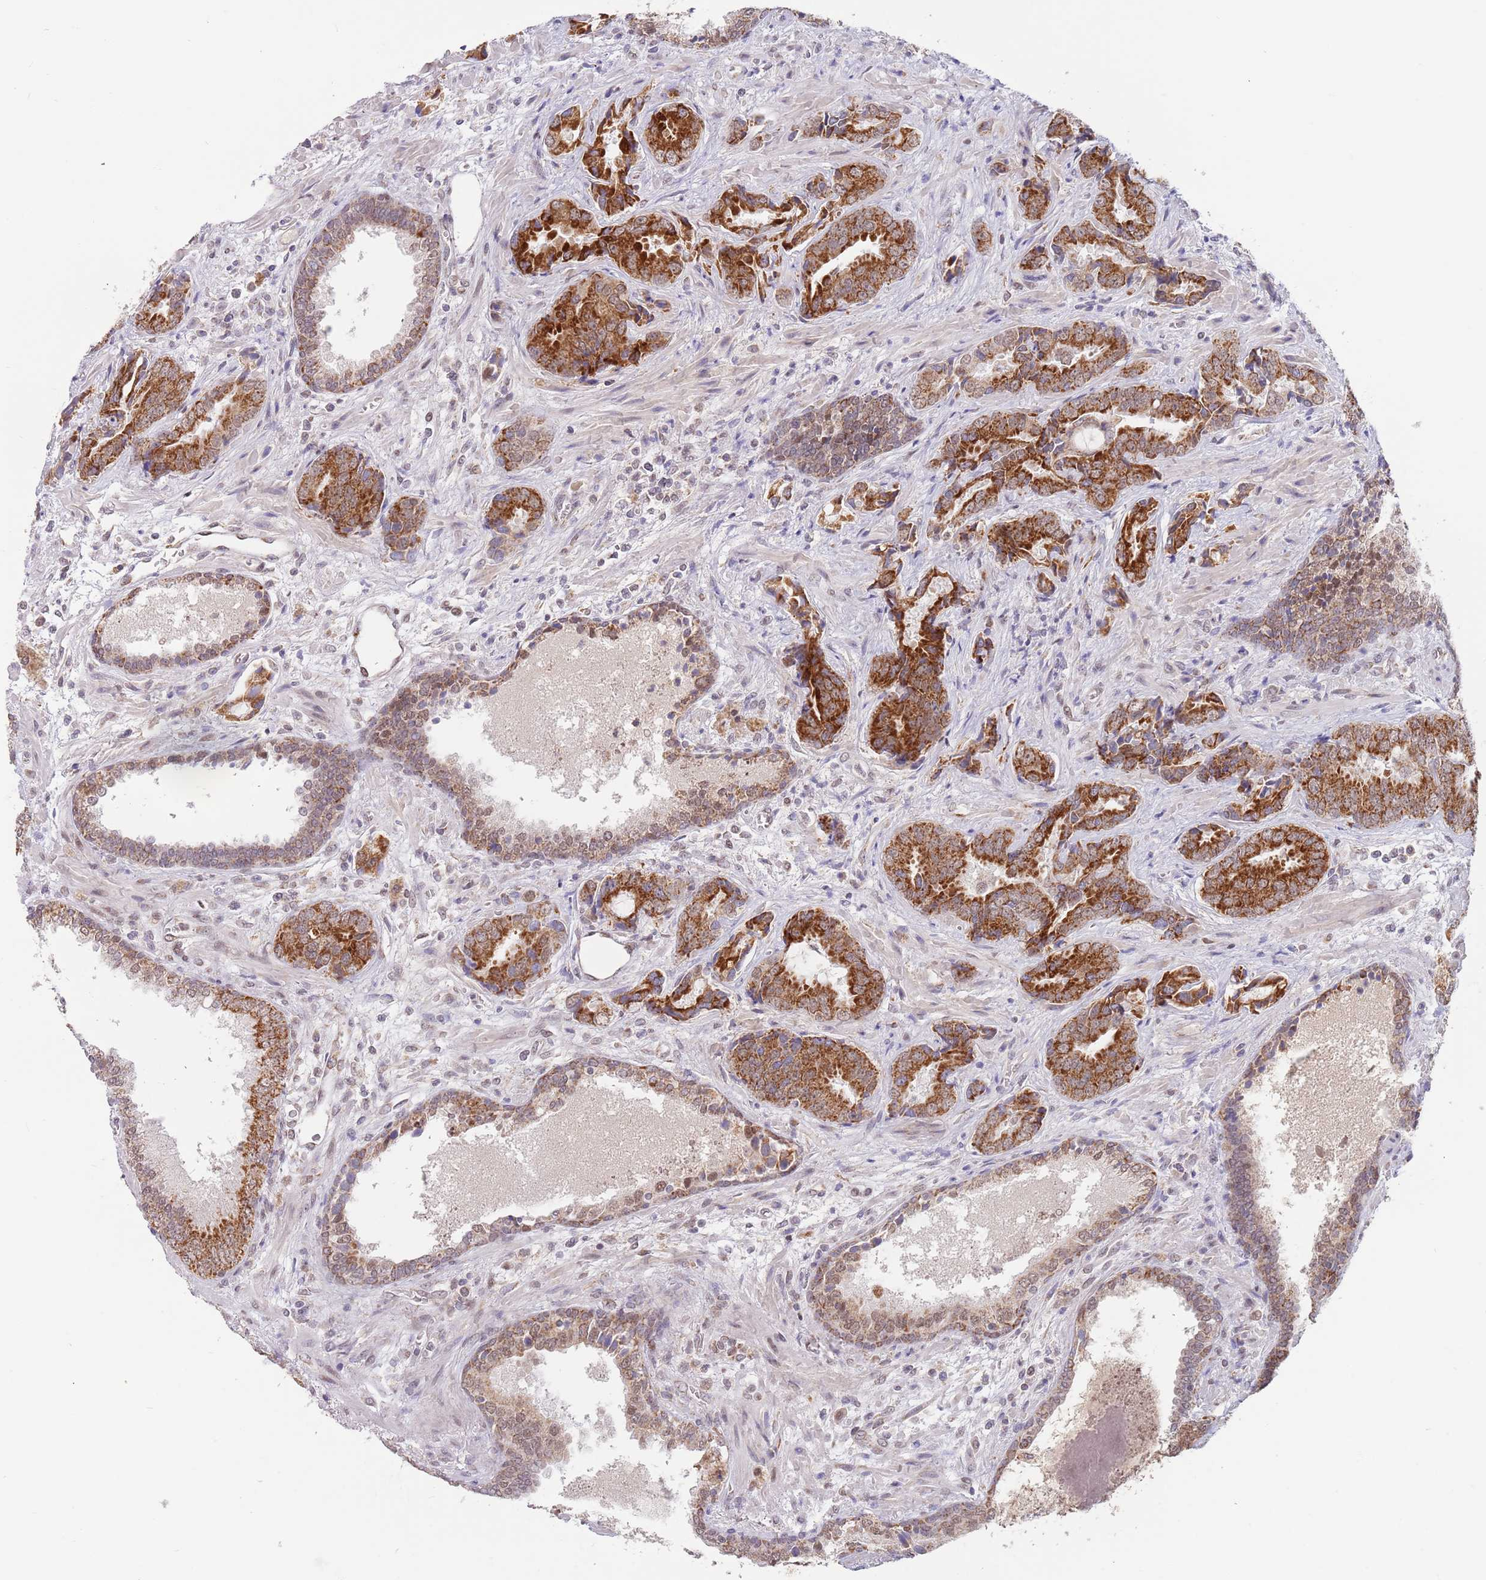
{"staining": {"intensity": "strong", "quantity": "25%-75%", "location": "cytoplasmic/membranous"}, "tissue": "prostate cancer", "cell_type": "Tumor cells", "image_type": "cancer", "snomed": [{"axis": "morphology", "description": "Adenocarcinoma, High grade"}, {"axis": "topography", "description": "Prostate"}], "caption": "Prostate high-grade adenocarcinoma stained with immunohistochemistry (IHC) demonstrates strong cytoplasmic/membranous staining in about 25%-75% of tumor cells.", "gene": "TIMM13", "patient": {"sex": "male", "age": 71}}